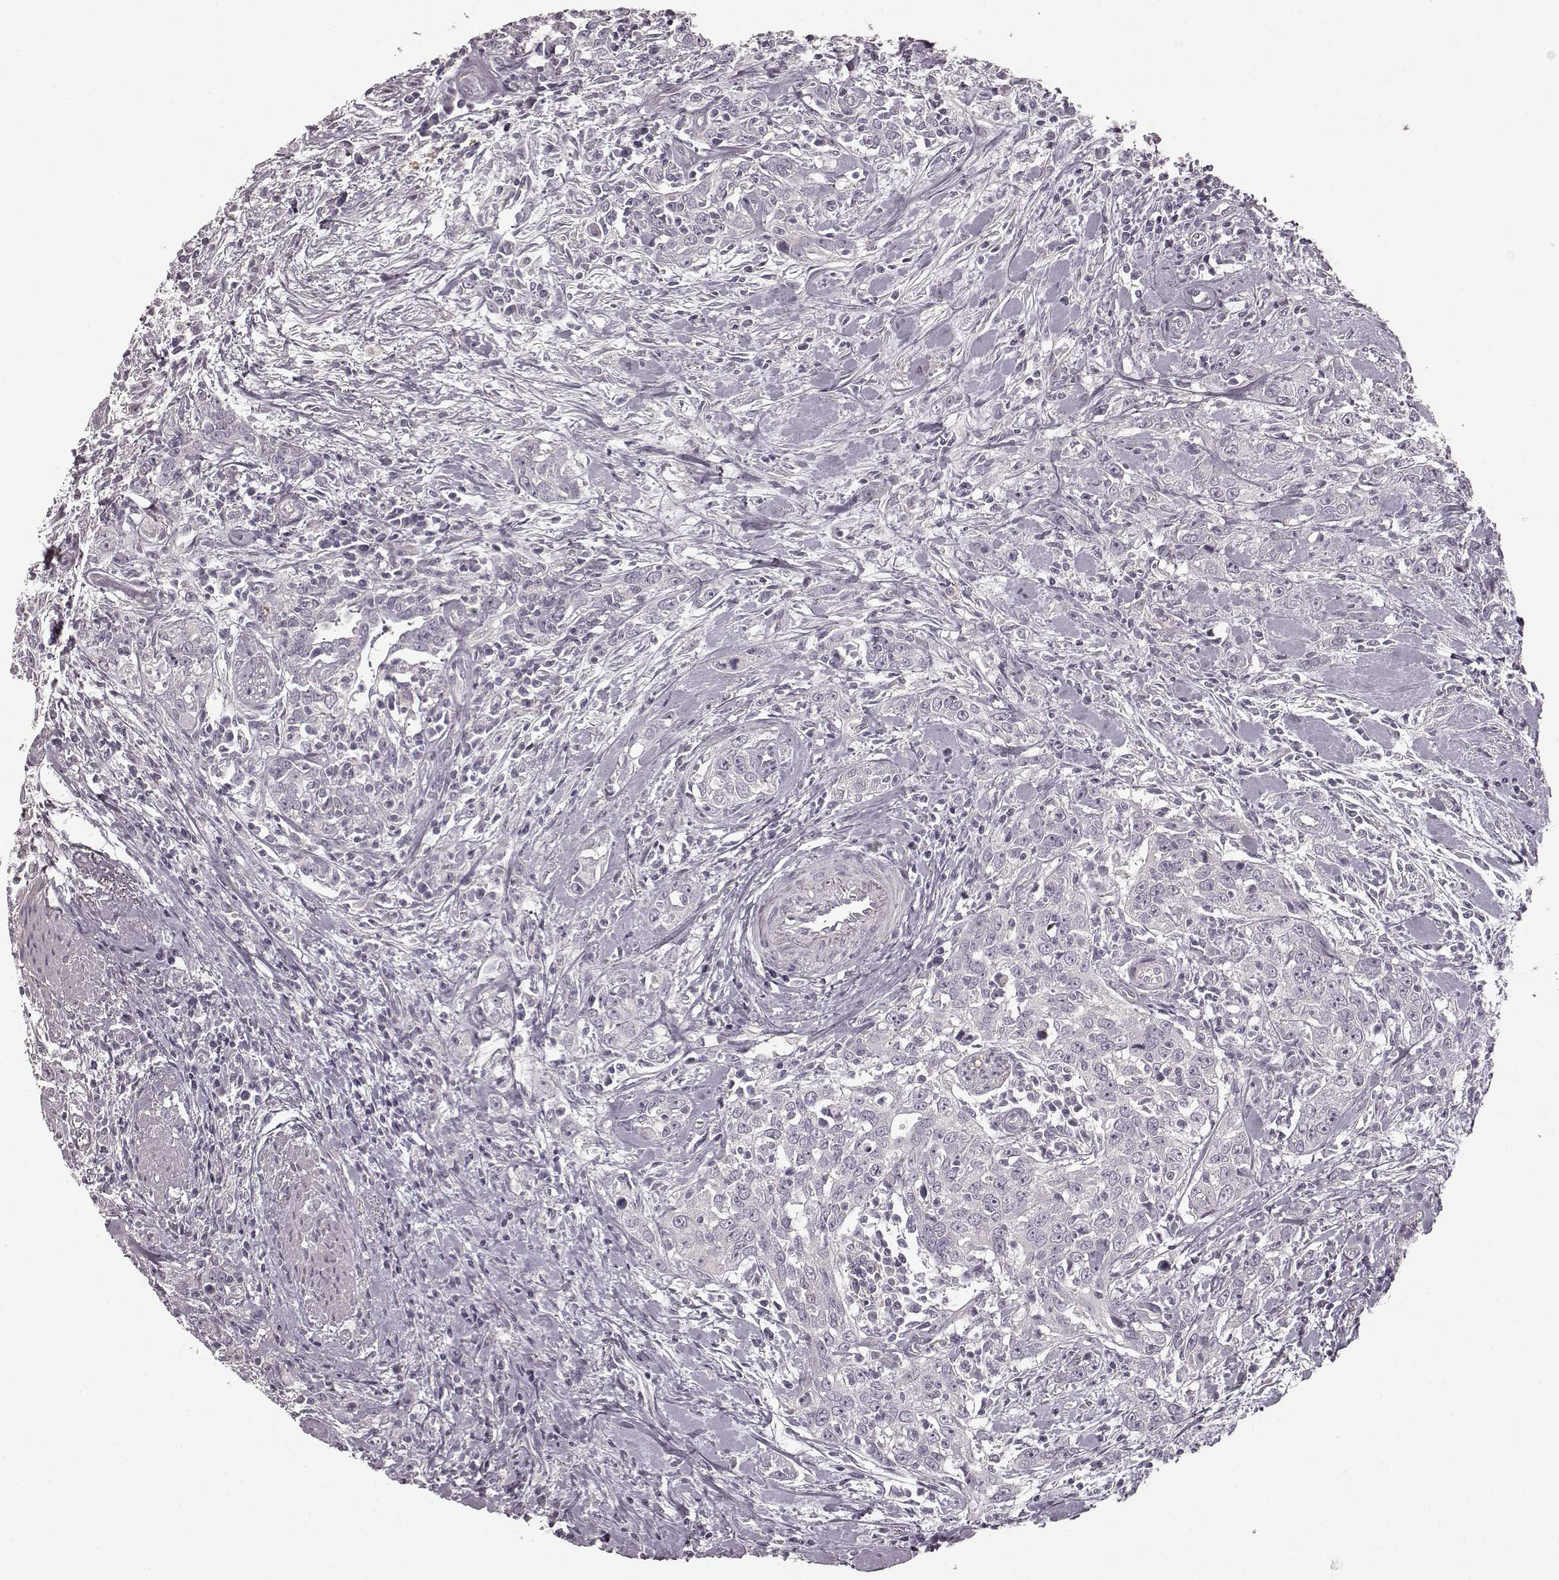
{"staining": {"intensity": "negative", "quantity": "none", "location": "none"}, "tissue": "urothelial cancer", "cell_type": "Tumor cells", "image_type": "cancer", "snomed": [{"axis": "morphology", "description": "Urothelial carcinoma, High grade"}, {"axis": "topography", "description": "Urinary bladder"}], "caption": "This is an immunohistochemistry (IHC) photomicrograph of human urothelial cancer. There is no expression in tumor cells.", "gene": "PRKCE", "patient": {"sex": "male", "age": 83}}